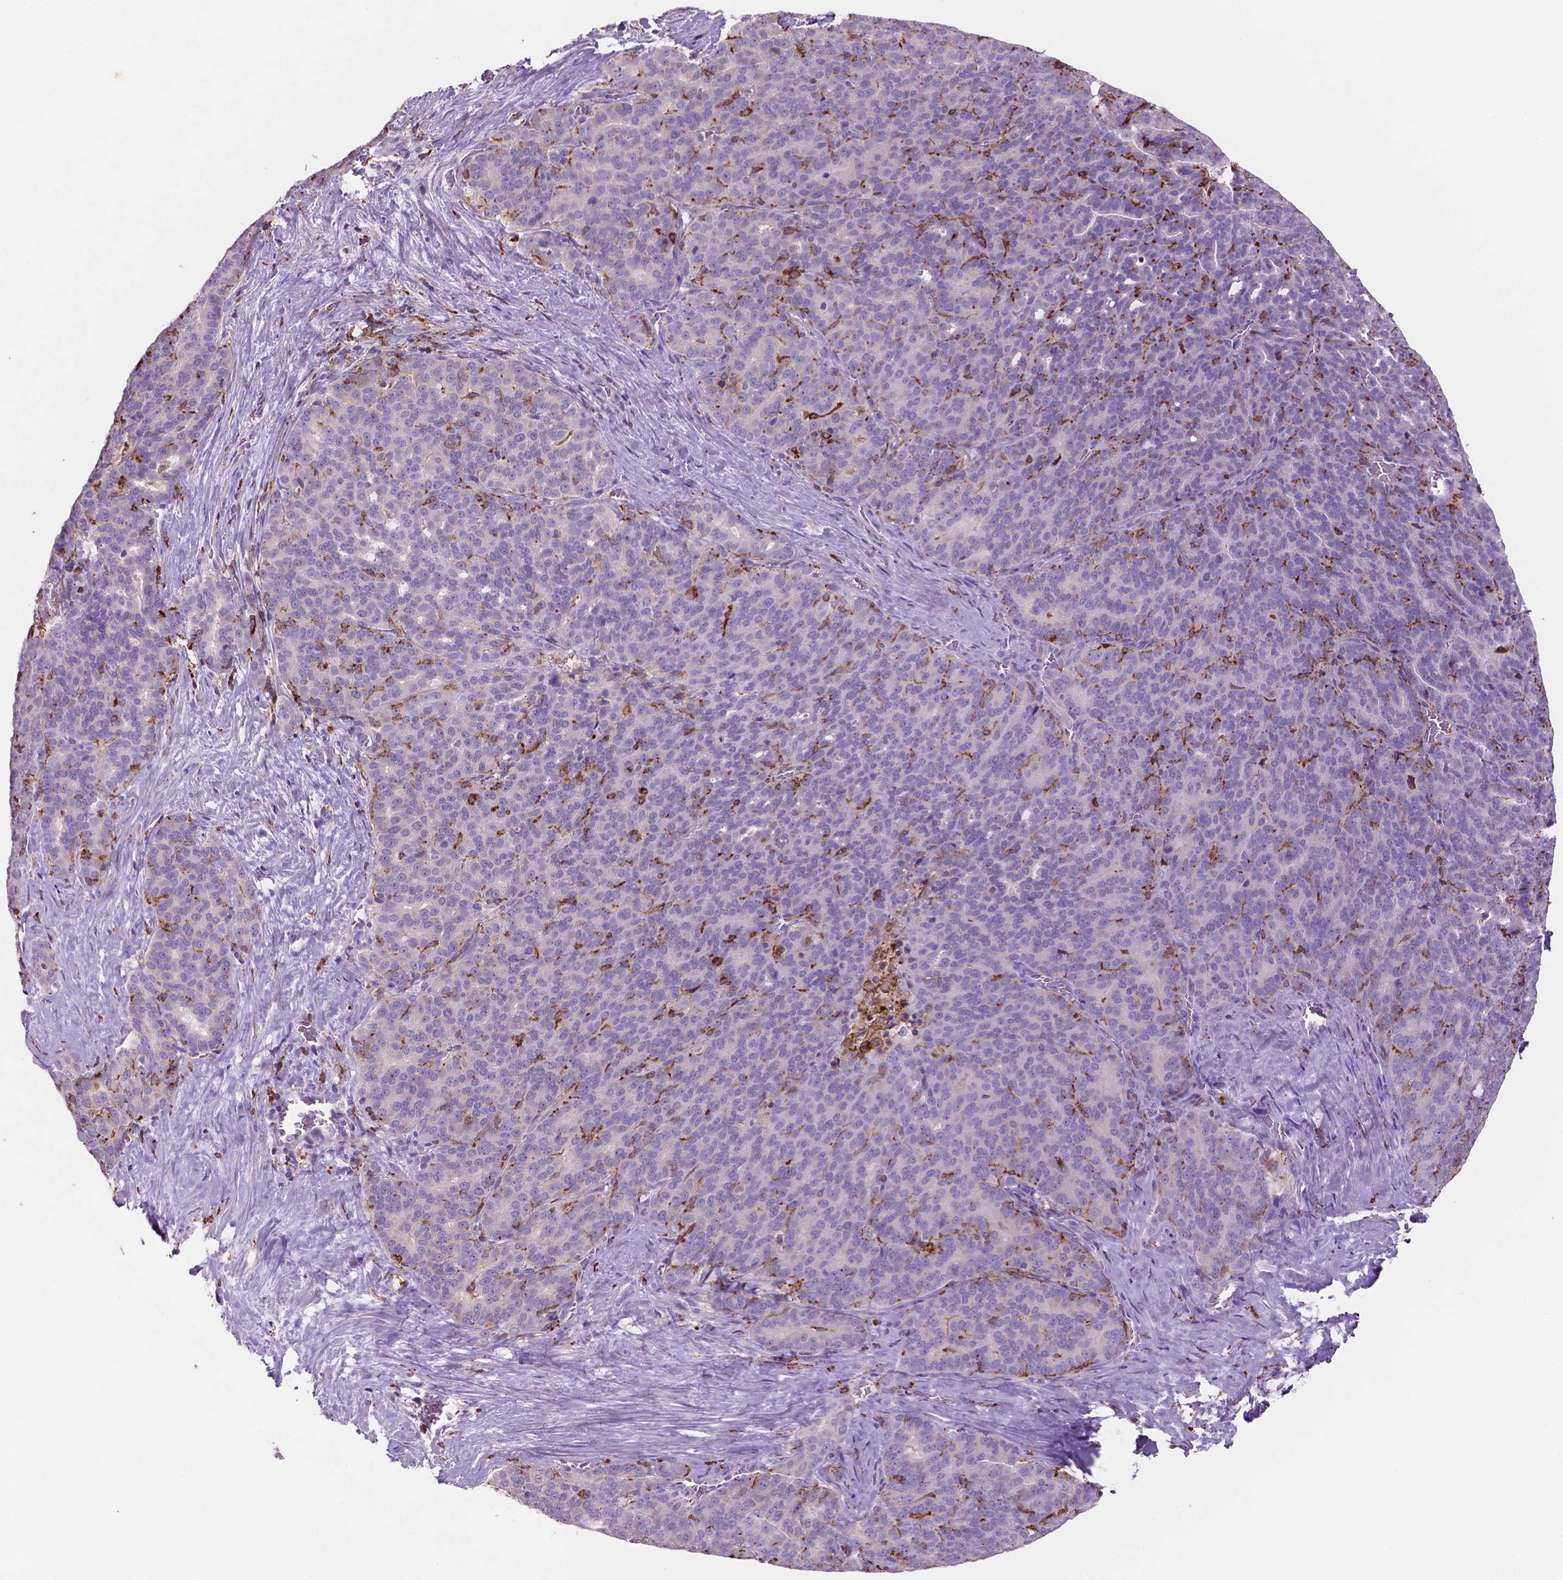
{"staining": {"intensity": "moderate", "quantity": "<25%", "location": "cytoplasmic/membranous"}, "tissue": "liver cancer", "cell_type": "Tumor cells", "image_type": "cancer", "snomed": [{"axis": "morphology", "description": "Cholangiocarcinoma"}, {"axis": "topography", "description": "Liver"}], "caption": "An immunohistochemistry (IHC) micrograph of tumor tissue is shown. Protein staining in brown shows moderate cytoplasmic/membranous positivity in liver cancer within tumor cells.", "gene": "MKRN2OS", "patient": {"sex": "female", "age": 47}}